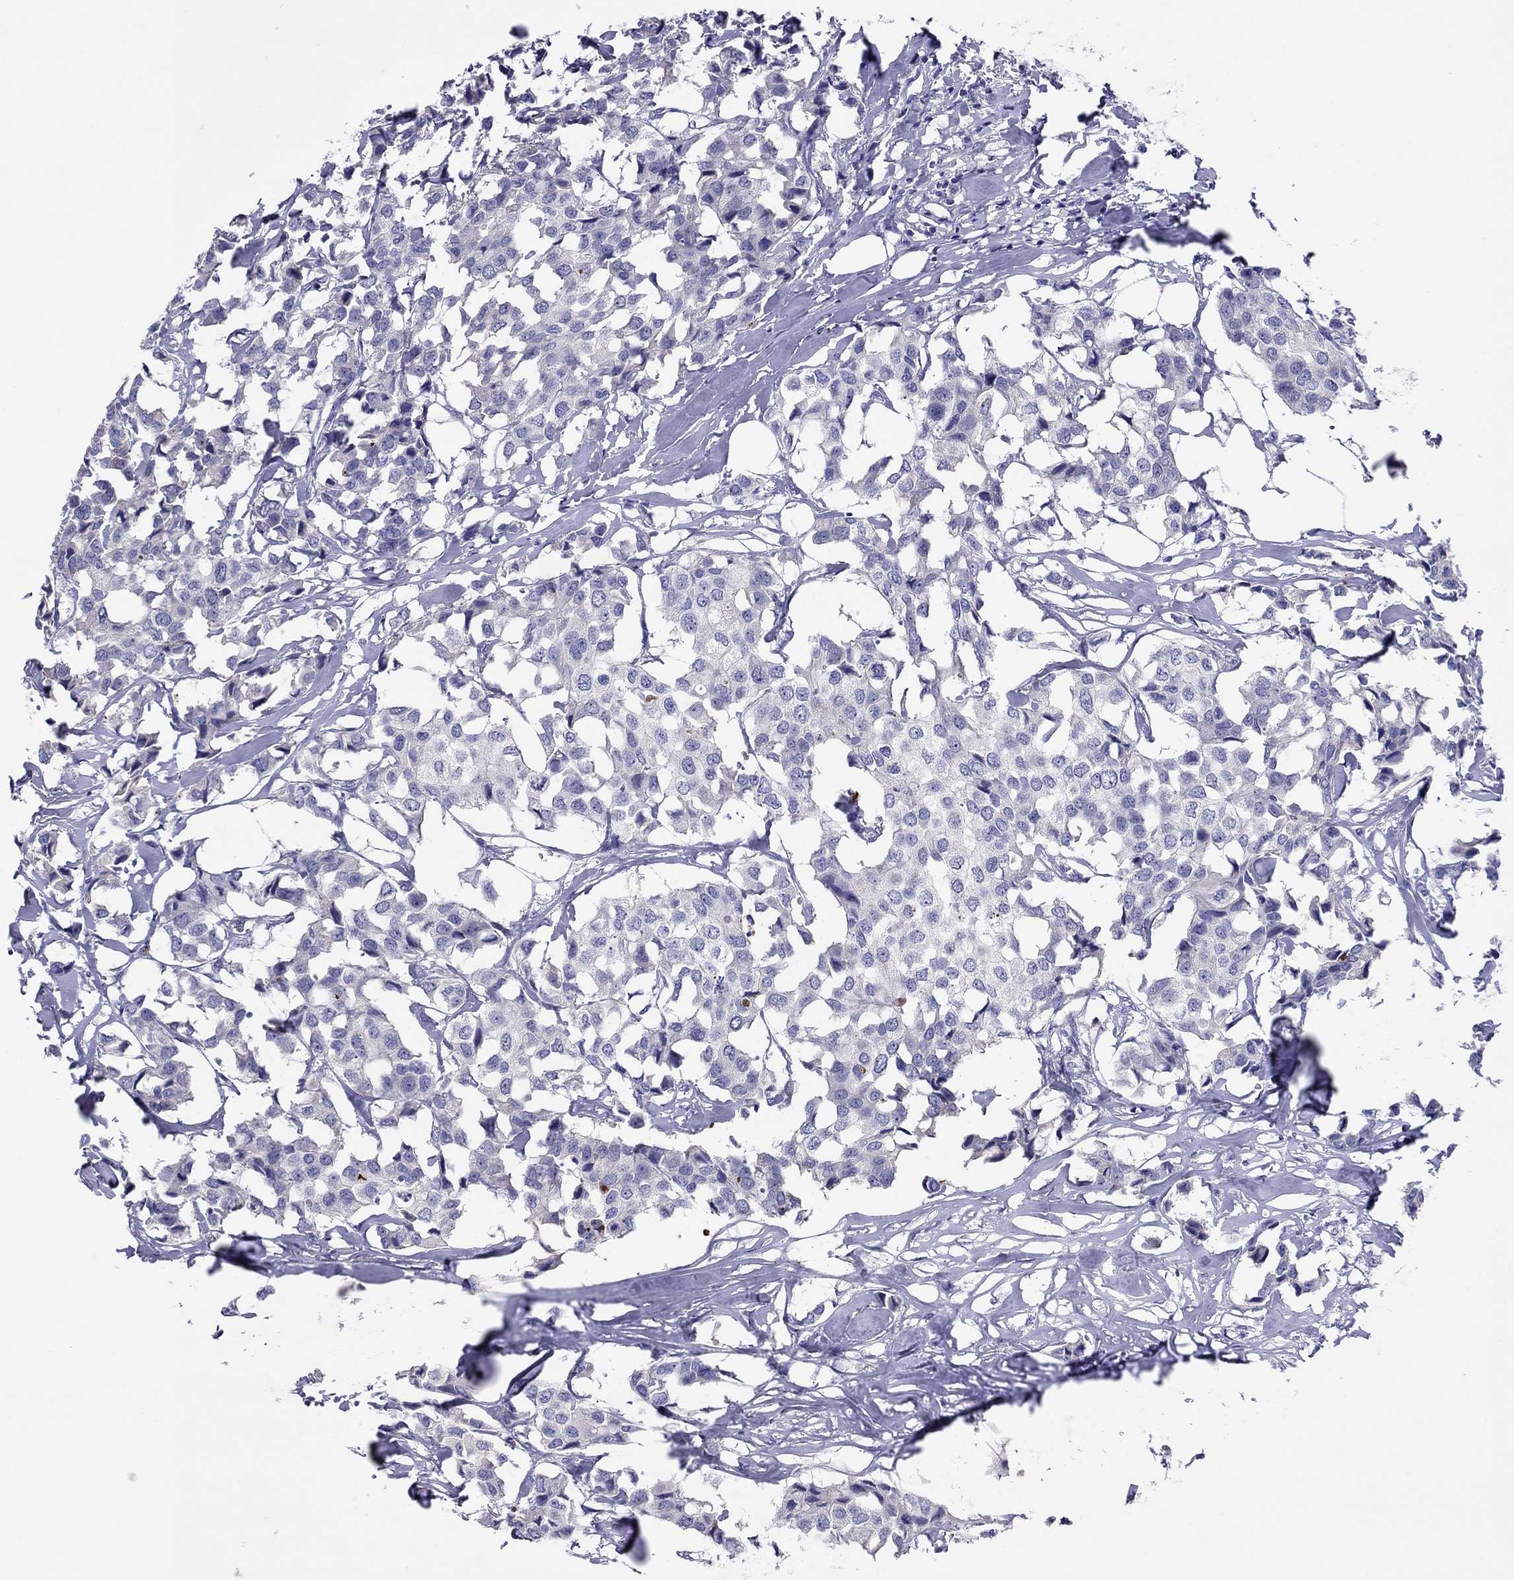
{"staining": {"intensity": "negative", "quantity": "none", "location": "none"}, "tissue": "breast cancer", "cell_type": "Tumor cells", "image_type": "cancer", "snomed": [{"axis": "morphology", "description": "Duct carcinoma"}, {"axis": "topography", "description": "Breast"}], "caption": "Human infiltrating ductal carcinoma (breast) stained for a protein using IHC reveals no expression in tumor cells.", "gene": "COL9A1", "patient": {"sex": "female", "age": 80}}